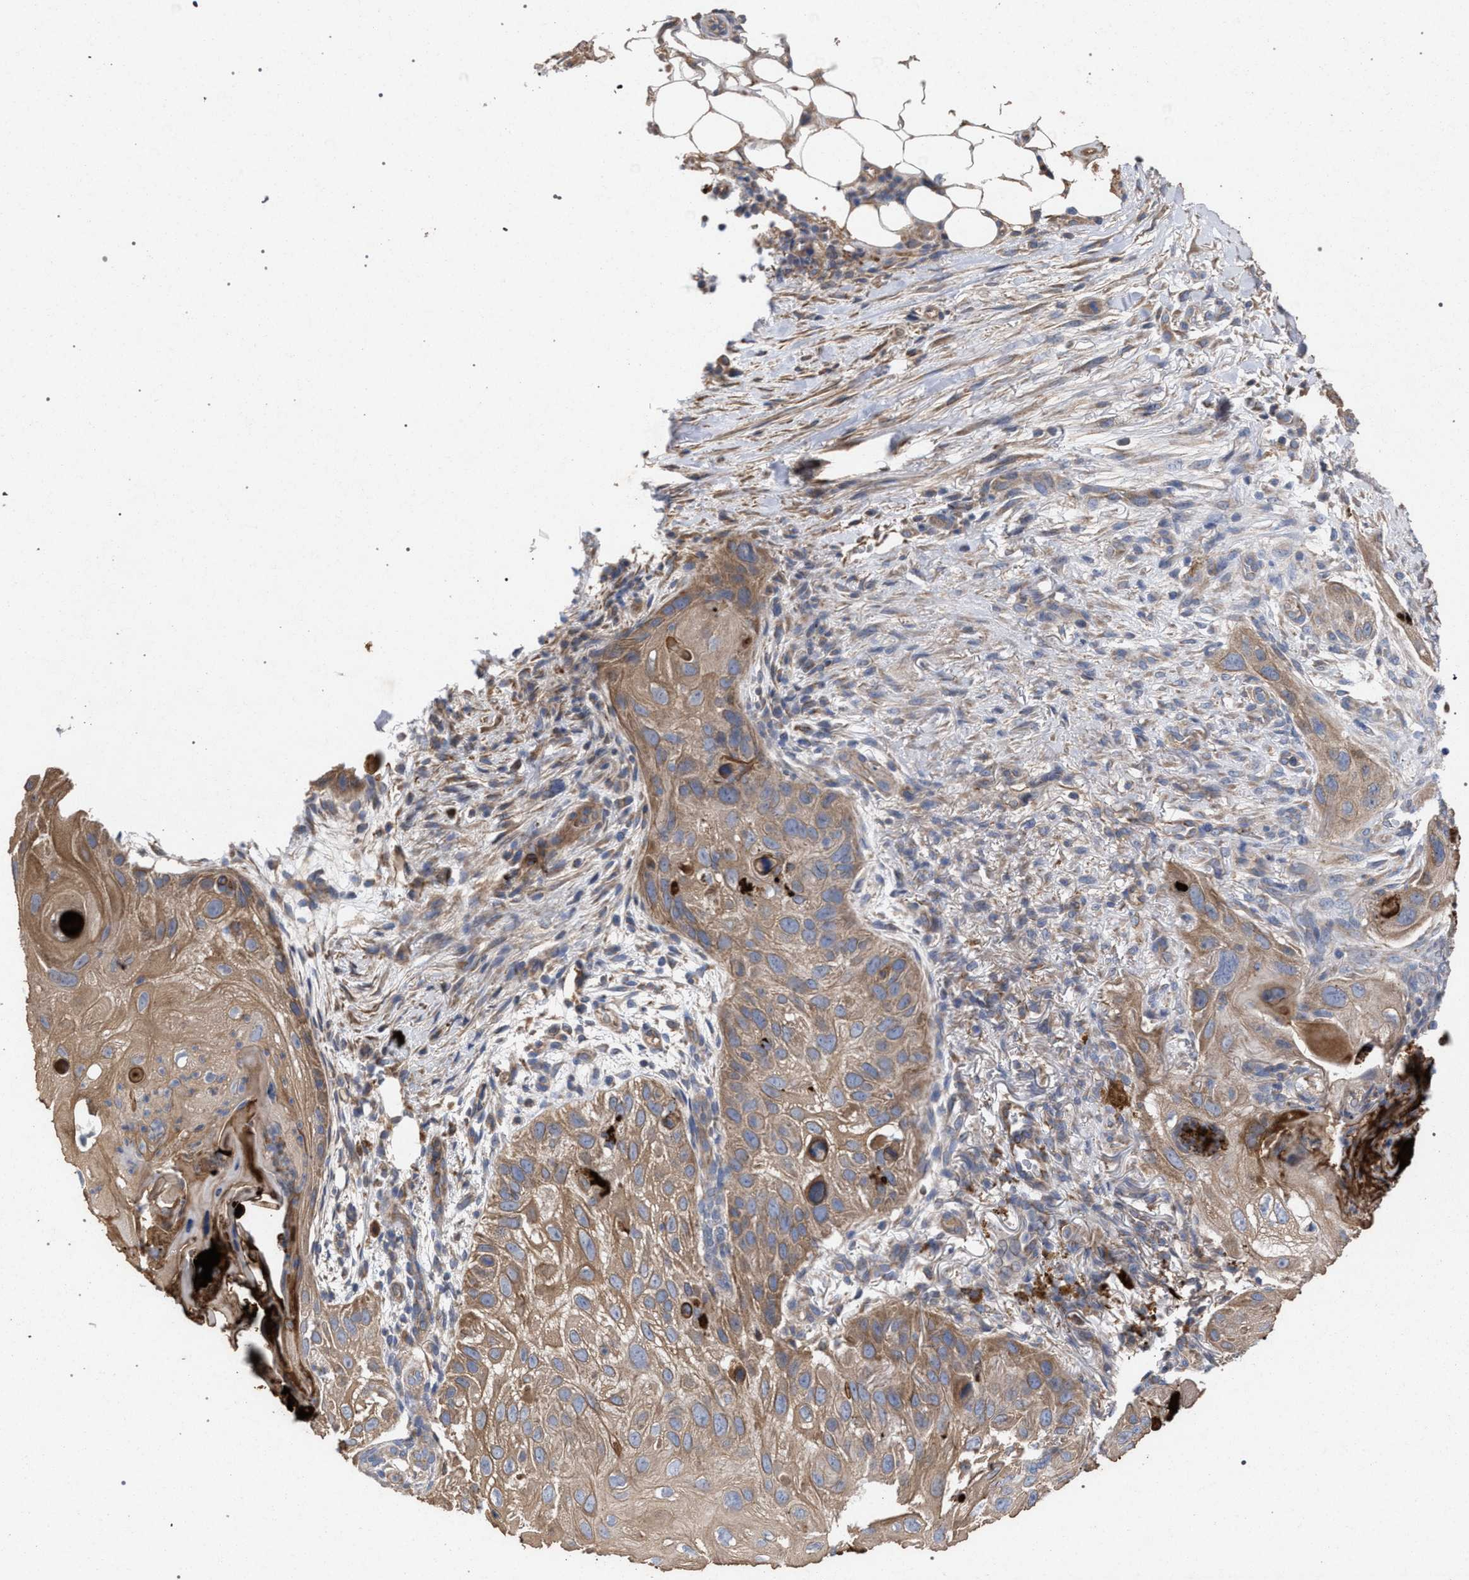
{"staining": {"intensity": "weak", "quantity": ">75%", "location": "cytoplasmic/membranous"}, "tissue": "skin cancer", "cell_type": "Tumor cells", "image_type": "cancer", "snomed": [{"axis": "morphology", "description": "Squamous cell carcinoma, NOS"}, {"axis": "topography", "description": "Skin"}], "caption": "Squamous cell carcinoma (skin) stained with a brown dye displays weak cytoplasmic/membranous positive expression in approximately >75% of tumor cells.", "gene": "BCL2L12", "patient": {"sex": "female", "age": 77}}